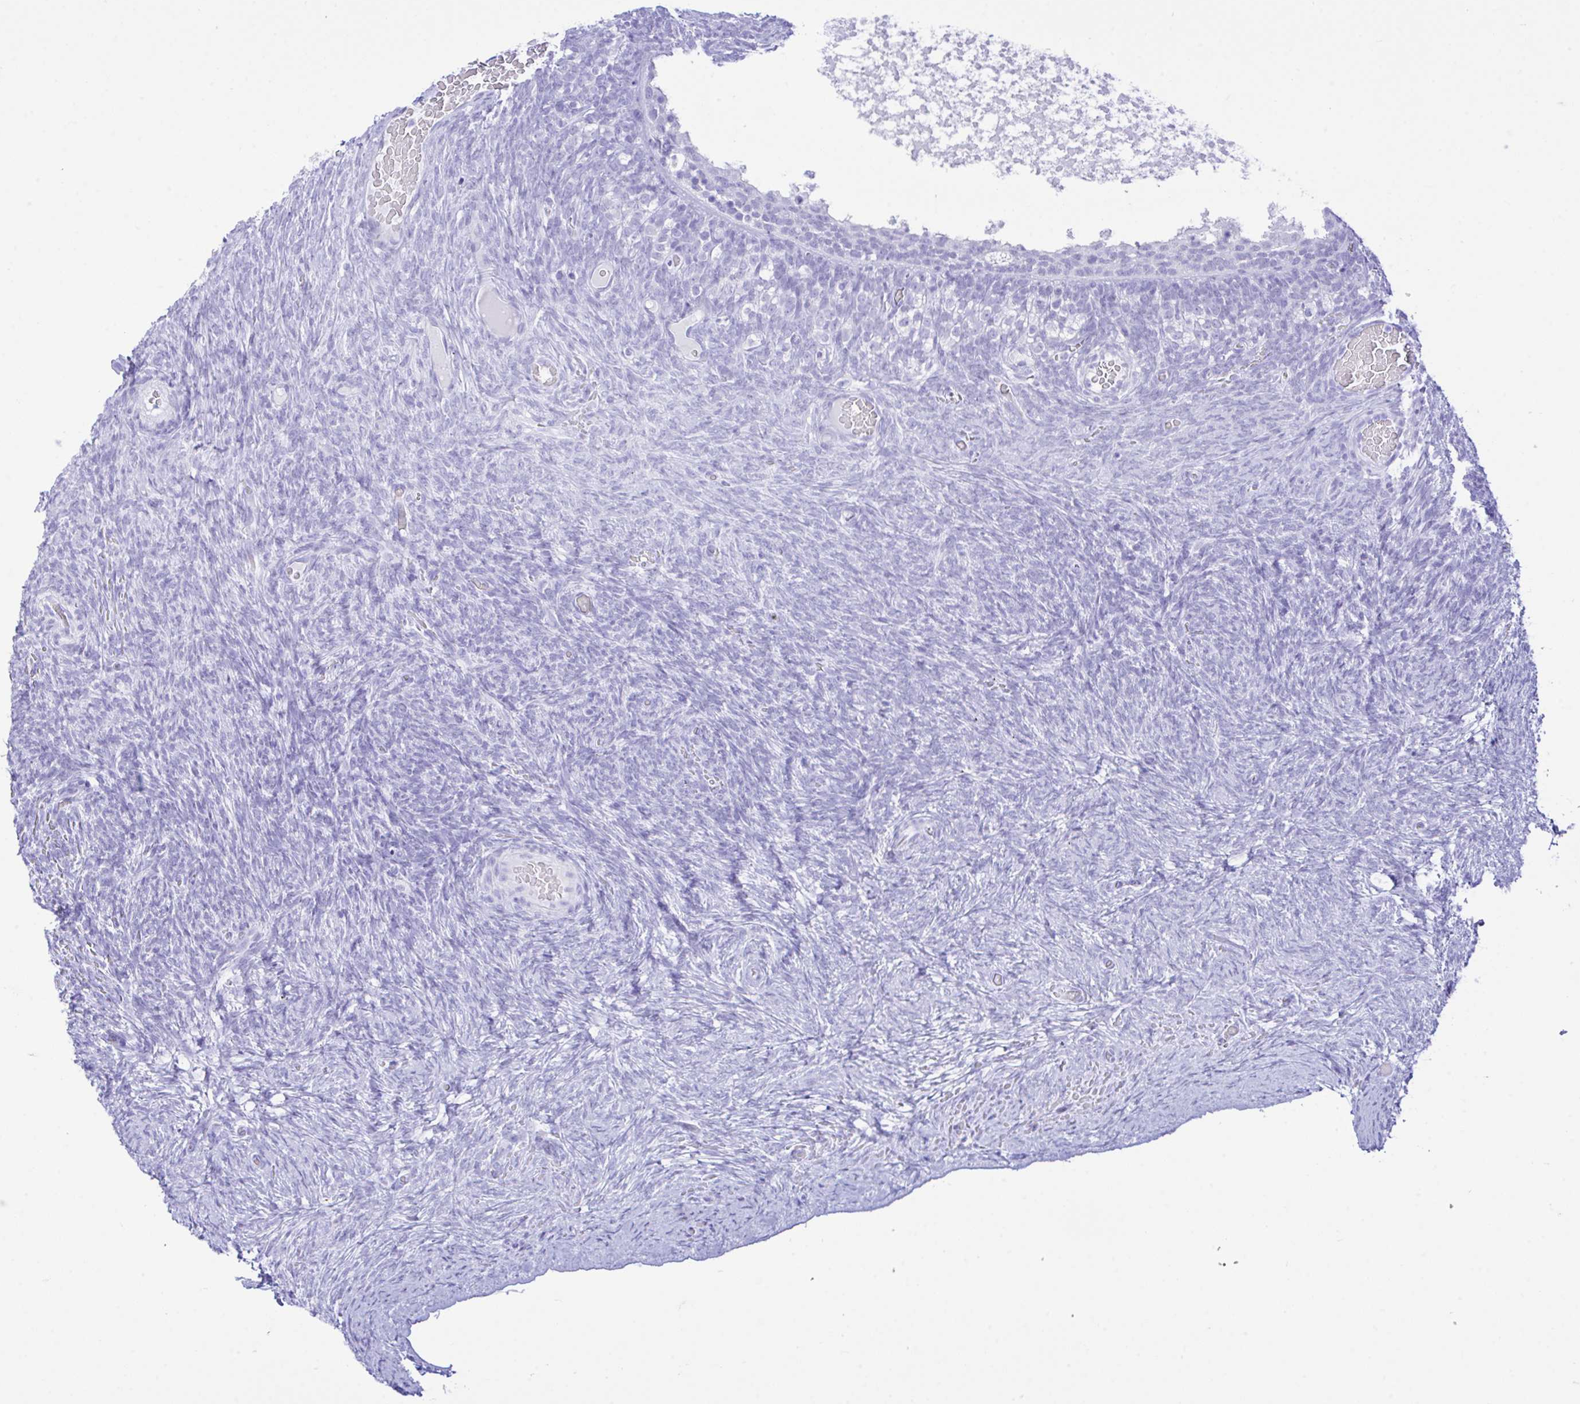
{"staining": {"intensity": "negative", "quantity": "none", "location": "none"}, "tissue": "ovary", "cell_type": "Ovarian stroma cells", "image_type": "normal", "snomed": [{"axis": "morphology", "description": "Normal tissue, NOS"}, {"axis": "topography", "description": "Ovary"}], "caption": "This is a micrograph of immunohistochemistry (IHC) staining of unremarkable ovary, which shows no positivity in ovarian stroma cells.", "gene": "SELENOV", "patient": {"sex": "female", "age": 34}}